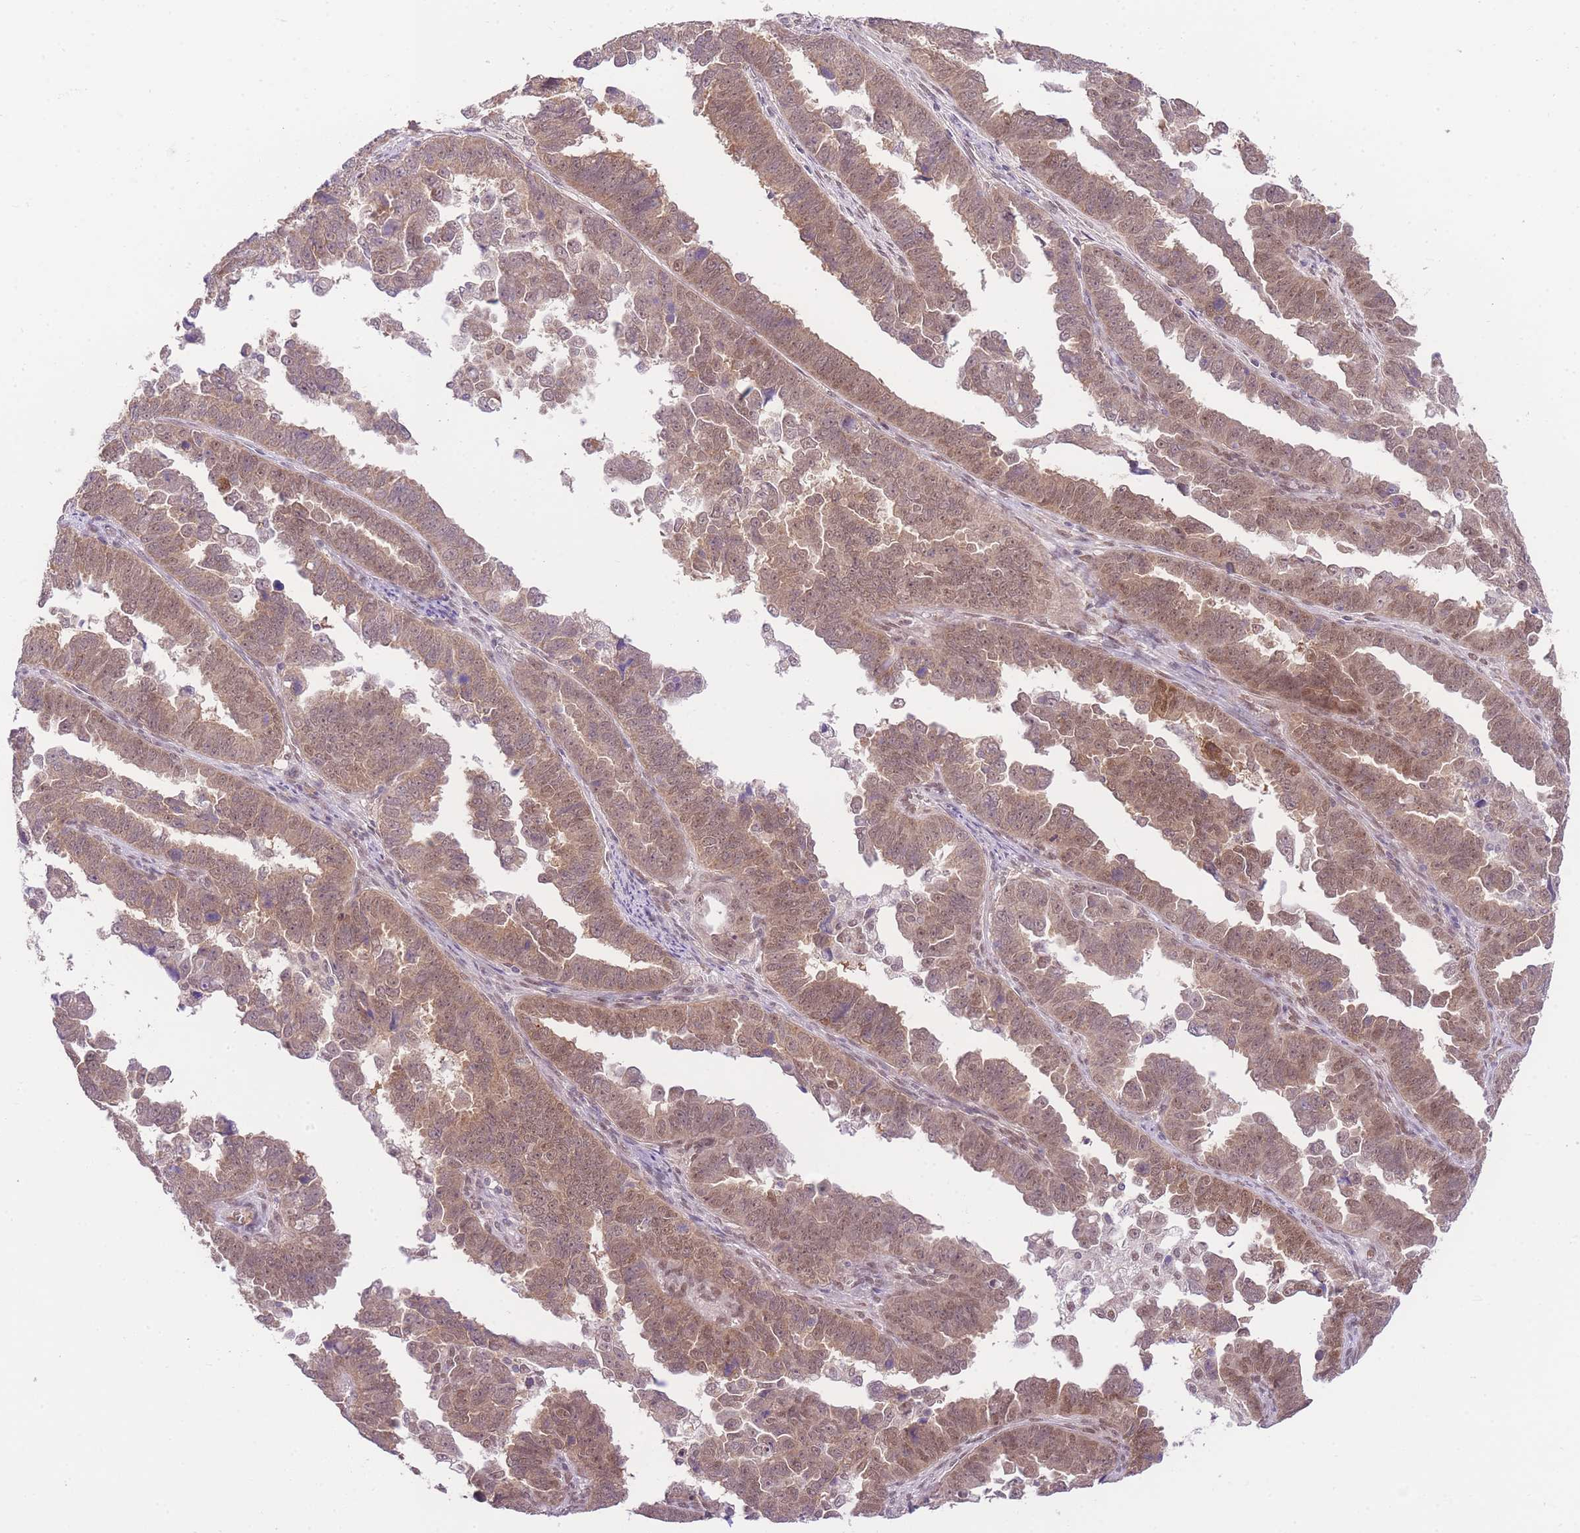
{"staining": {"intensity": "moderate", "quantity": ">75%", "location": "cytoplasmic/membranous,nuclear"}, "tissue": "endometrial cancer", "cell_type": "Tumor cells", "image_type": "cancer", "snomed": [{"axis": "morphology", "description": "Adenocarcinoma, NOS"}, {"axis": "topography", "description": "Endometrium"}], "caption": "Endometrial cancer (adenocarcinoma) was stained to show a protein in brown. There is medium levels of moderate cytoplasmic/membranous and nuclear staining in approximately >75% of tumor cells. The staining was performed using DAB, with brown indicating positive protein expression. Nuclei are stained blue with hematoxylin.", "gene": "UBXN7", "patient": {"sex": "female", "age": 75}}